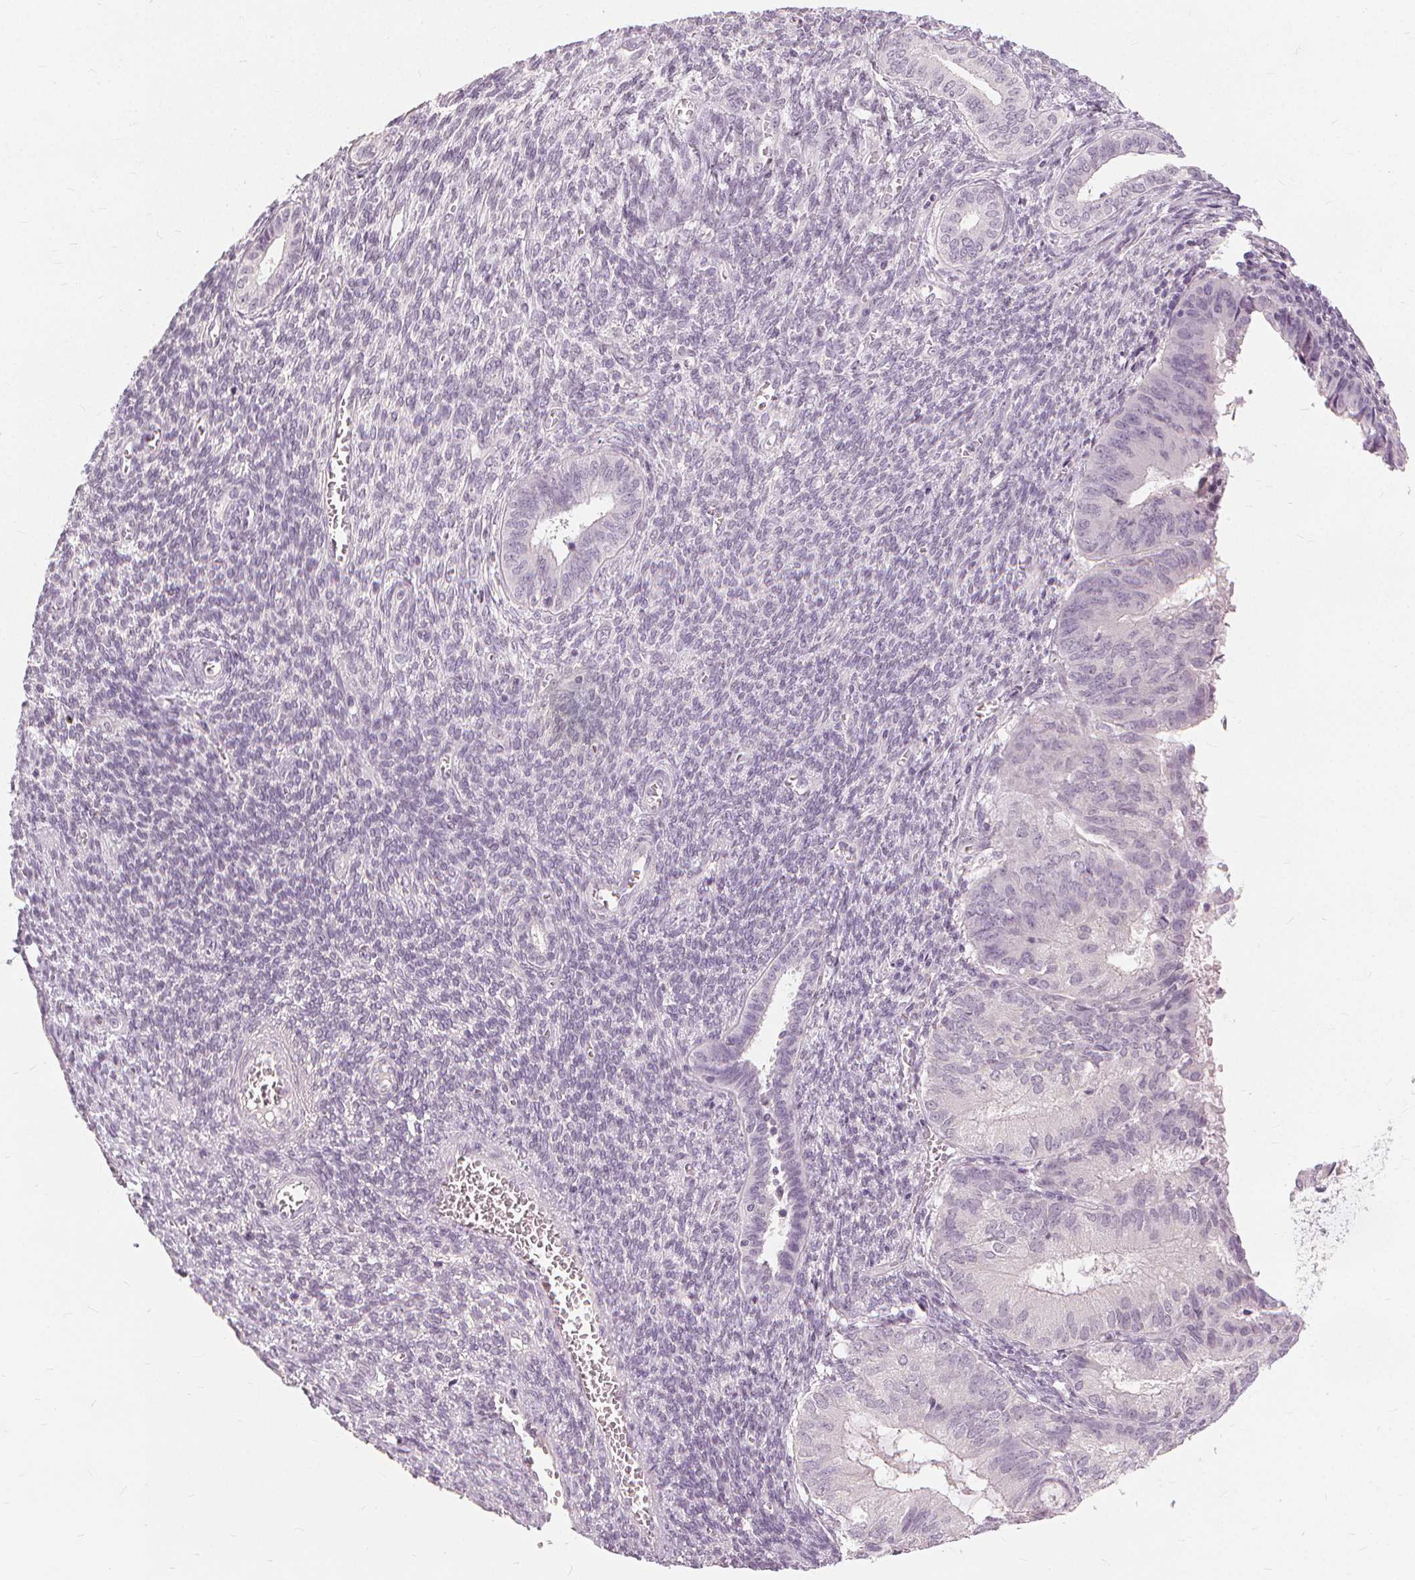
{"staining": {"intensity": "negative", "quantity": "none", "location": "none"}, "tissue": "endometrial cancer", "cell_type": "Tumor cells", "image_type": "cancer", "snomed": [{"axis": "morphology", "description": "Adenocarcinoma, NOS"}, {"axis": "topography", "description": "Endometrium"}], "caption": "Image shows no protein staining in tumor cells of endometrial cancer tissue.", "gene": "SFTPD", "patient": {"sex": "female", "age": 86}}